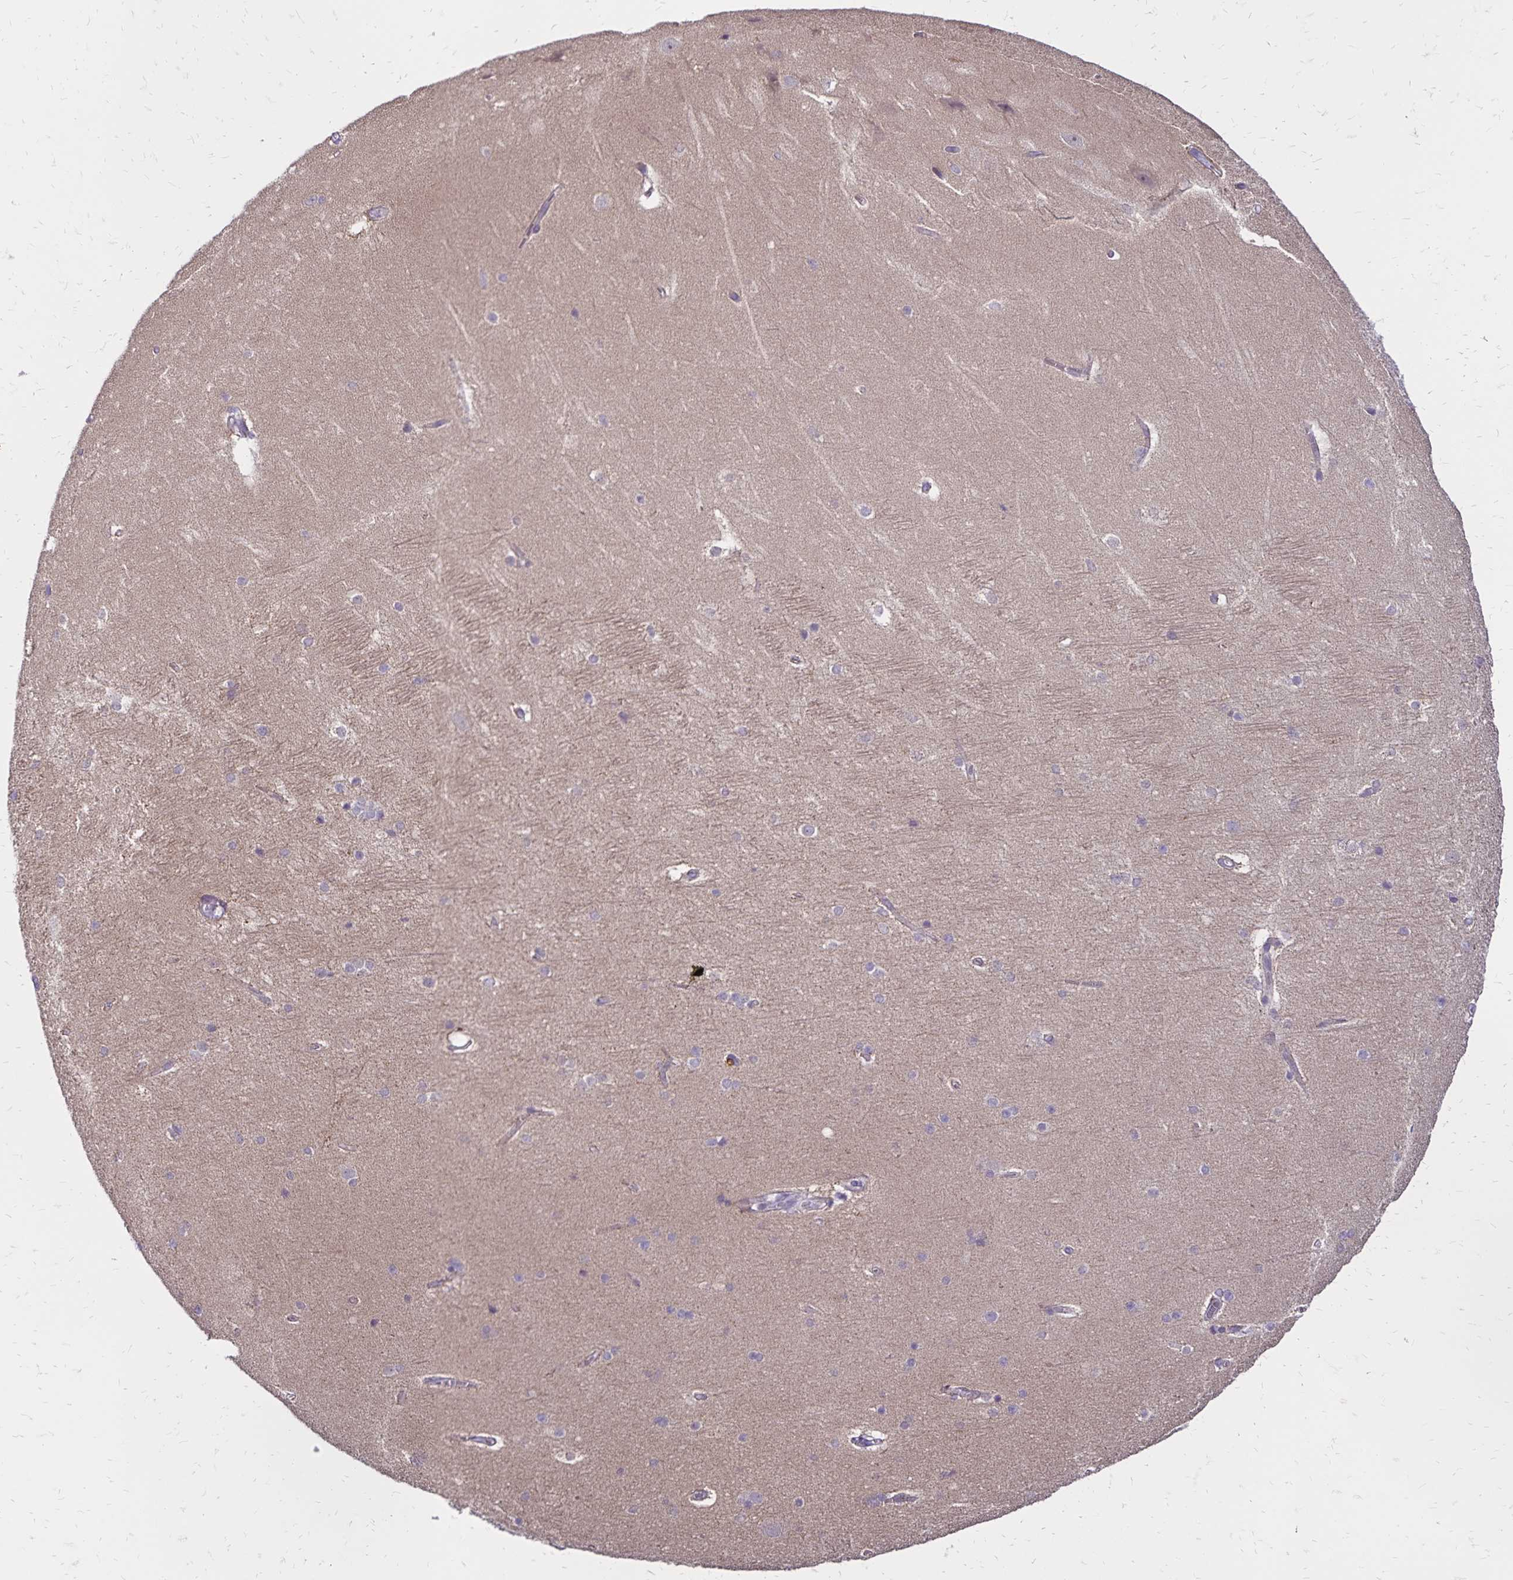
{"staining": {"intensity": "negative", "quantity": "none", "location": "none"}, "tissue": "hippocampus", "cell_type": "Glial cells", "image_type": "normal", "snomed": [{"axis": "morphology", "description": "Normal tissue, NOS"}, {"axis": "topography", "description": "Cerebral cortex"}, {"axis": "topography", "description": "Hippocampus"}], "caption": "The histopathology image shows no significant positivity in glial cells of hippocampus.", "gene": "FSD1", "patient": {"sex": "female", "age": 19}}